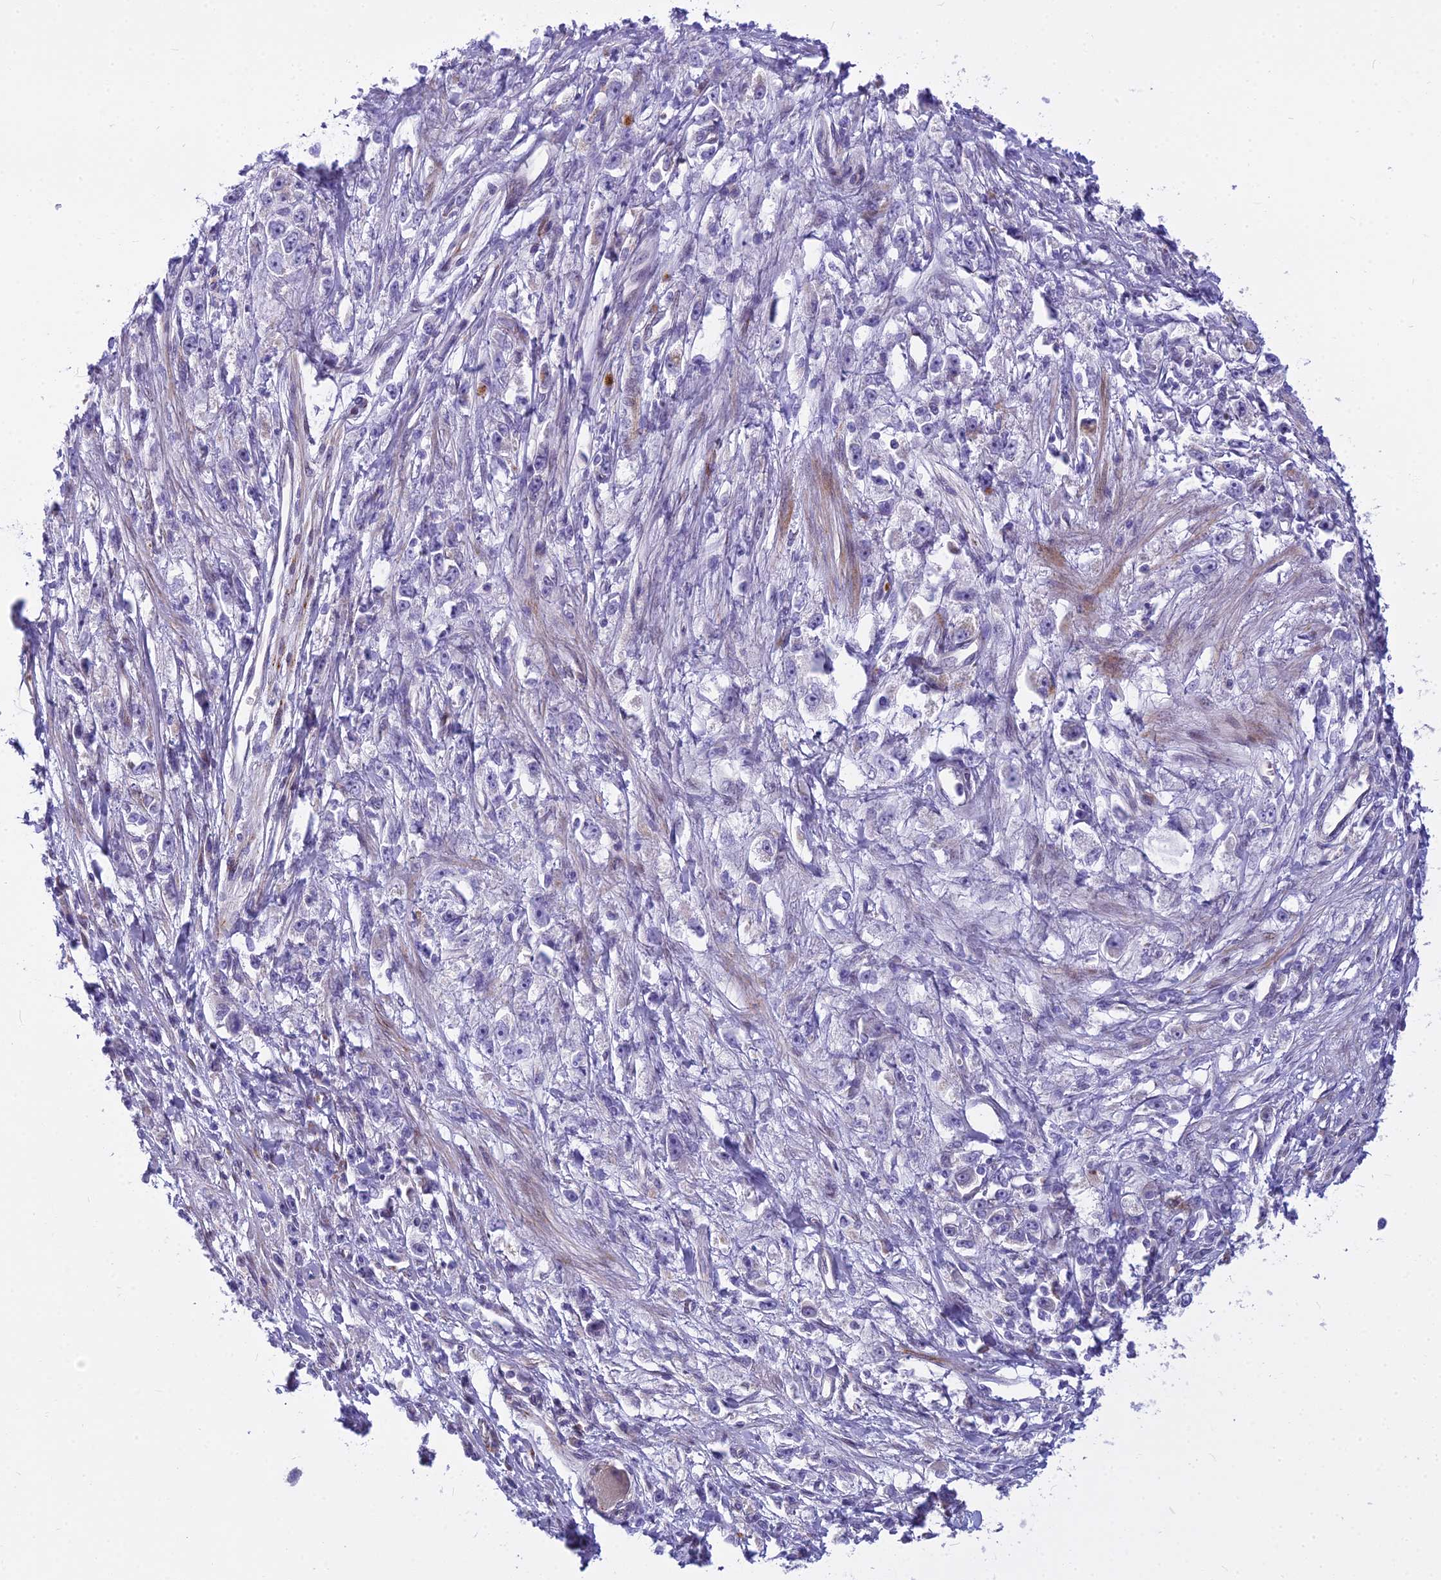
{"staining": {"intensity": "negative", "quantity": "none", "location": "none"}, "tissue": "stomach cancer", "cell_type": "Tumor cells", "image_type": "cancer", "snomed": [{"axis": "morphology", "description": "Adenocarcinoma, NOS"}, {"axis": "topography", "description": "Stomach"}], "caption": "Histopathology image shows no significant protein expression in tumor cells of stomach cancer (adenocarcinoma).", "gene": "PCDHB14", "patient": {"sex": "female", "age": 59}}